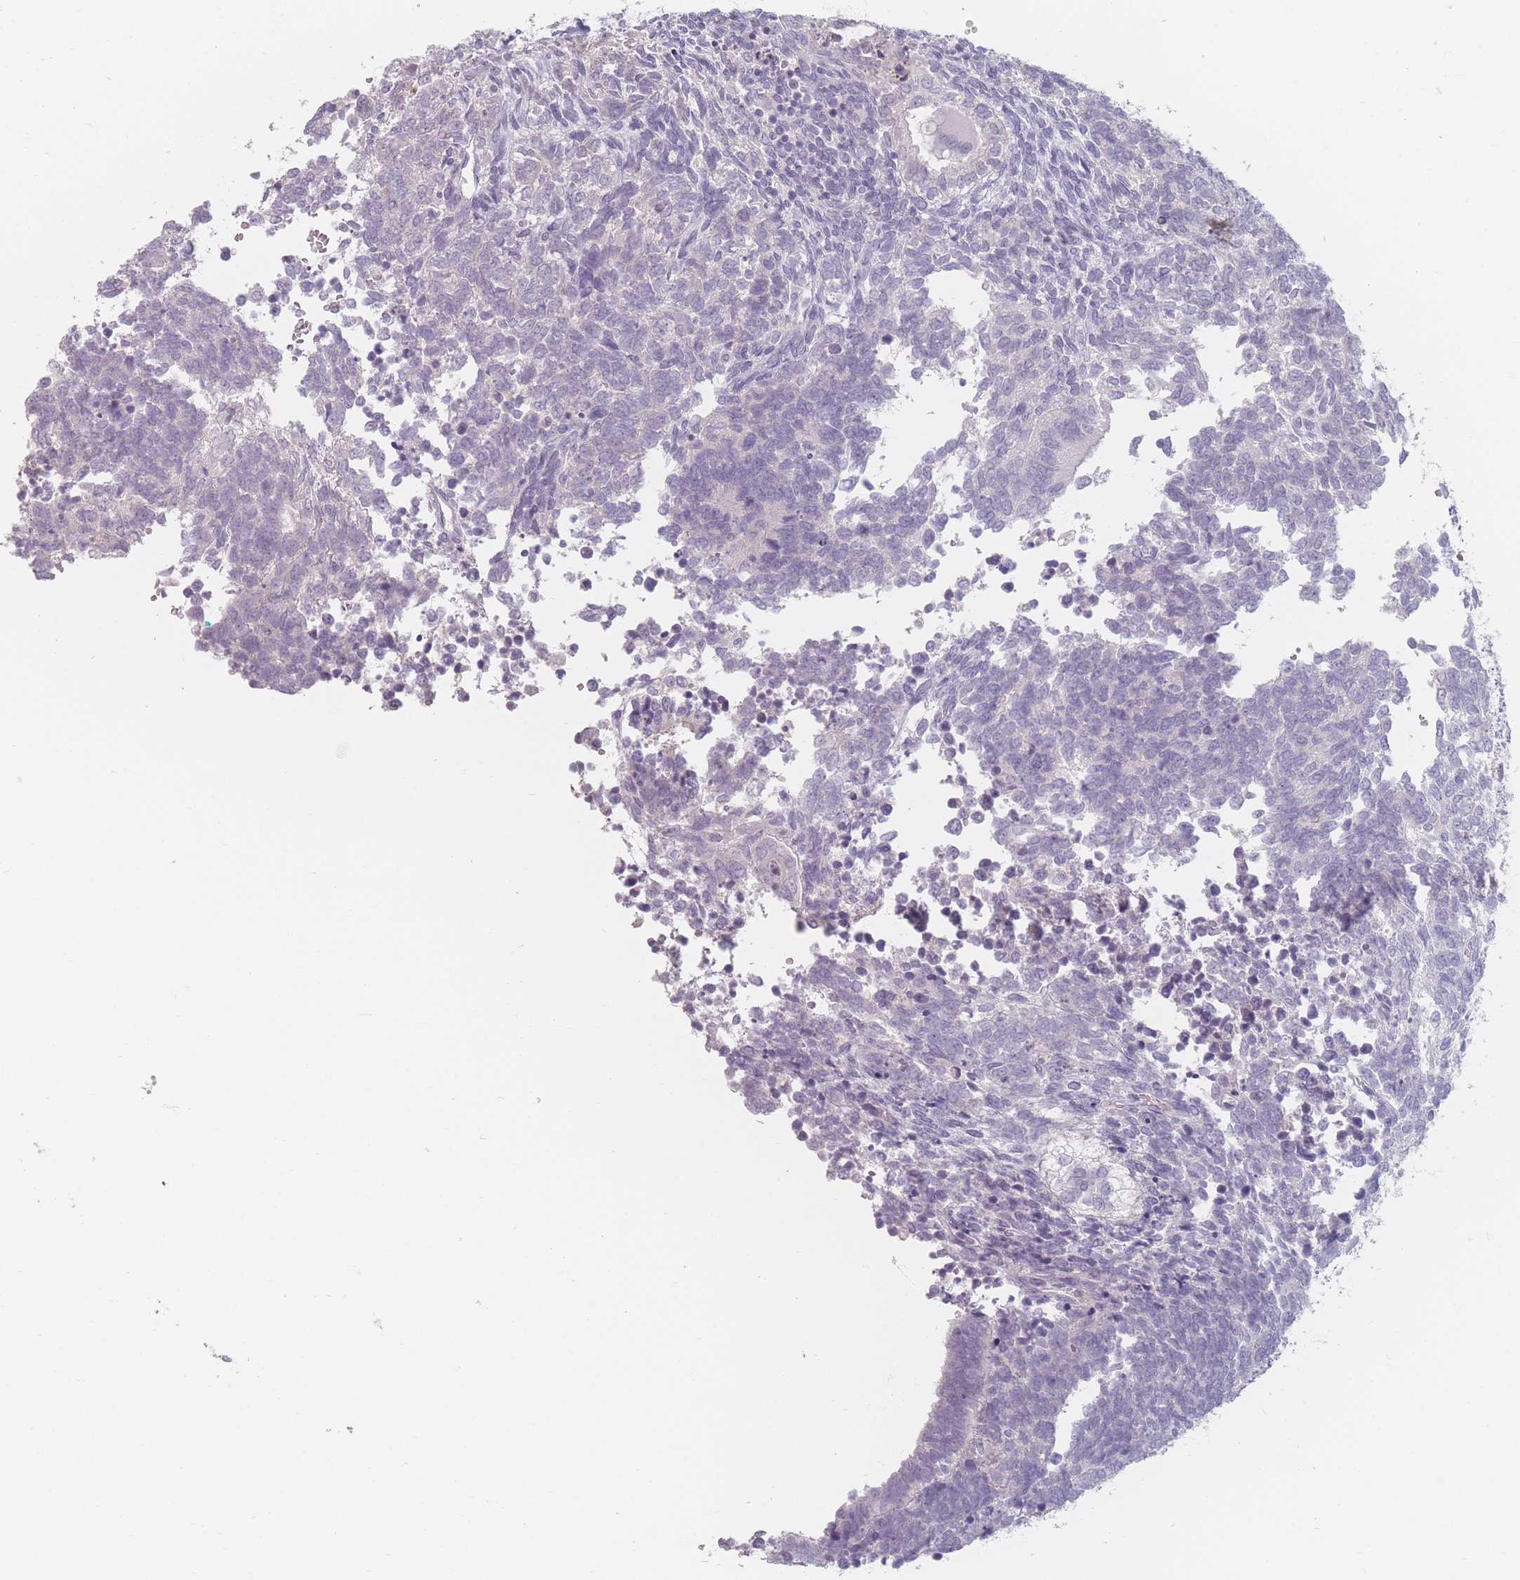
{"staining": {"intensity": "negative", "quantity": "none", "location": "none"}, "tissue": "testis cancer", "cell_type": "Tumor cells", "image_type": "cancer", "snomed": [{"axis": "morphology", "description": "Carcinoma, Embryonal, NOS"}, {"axis": "topography", "description": "Testis"}], "caption": "Photomicrograph shows no significant protein expression in tumor cells of testis embryonal carcinoma.", "gene": "HELZ2", "patient": {"sex": "male", "age": 23}}